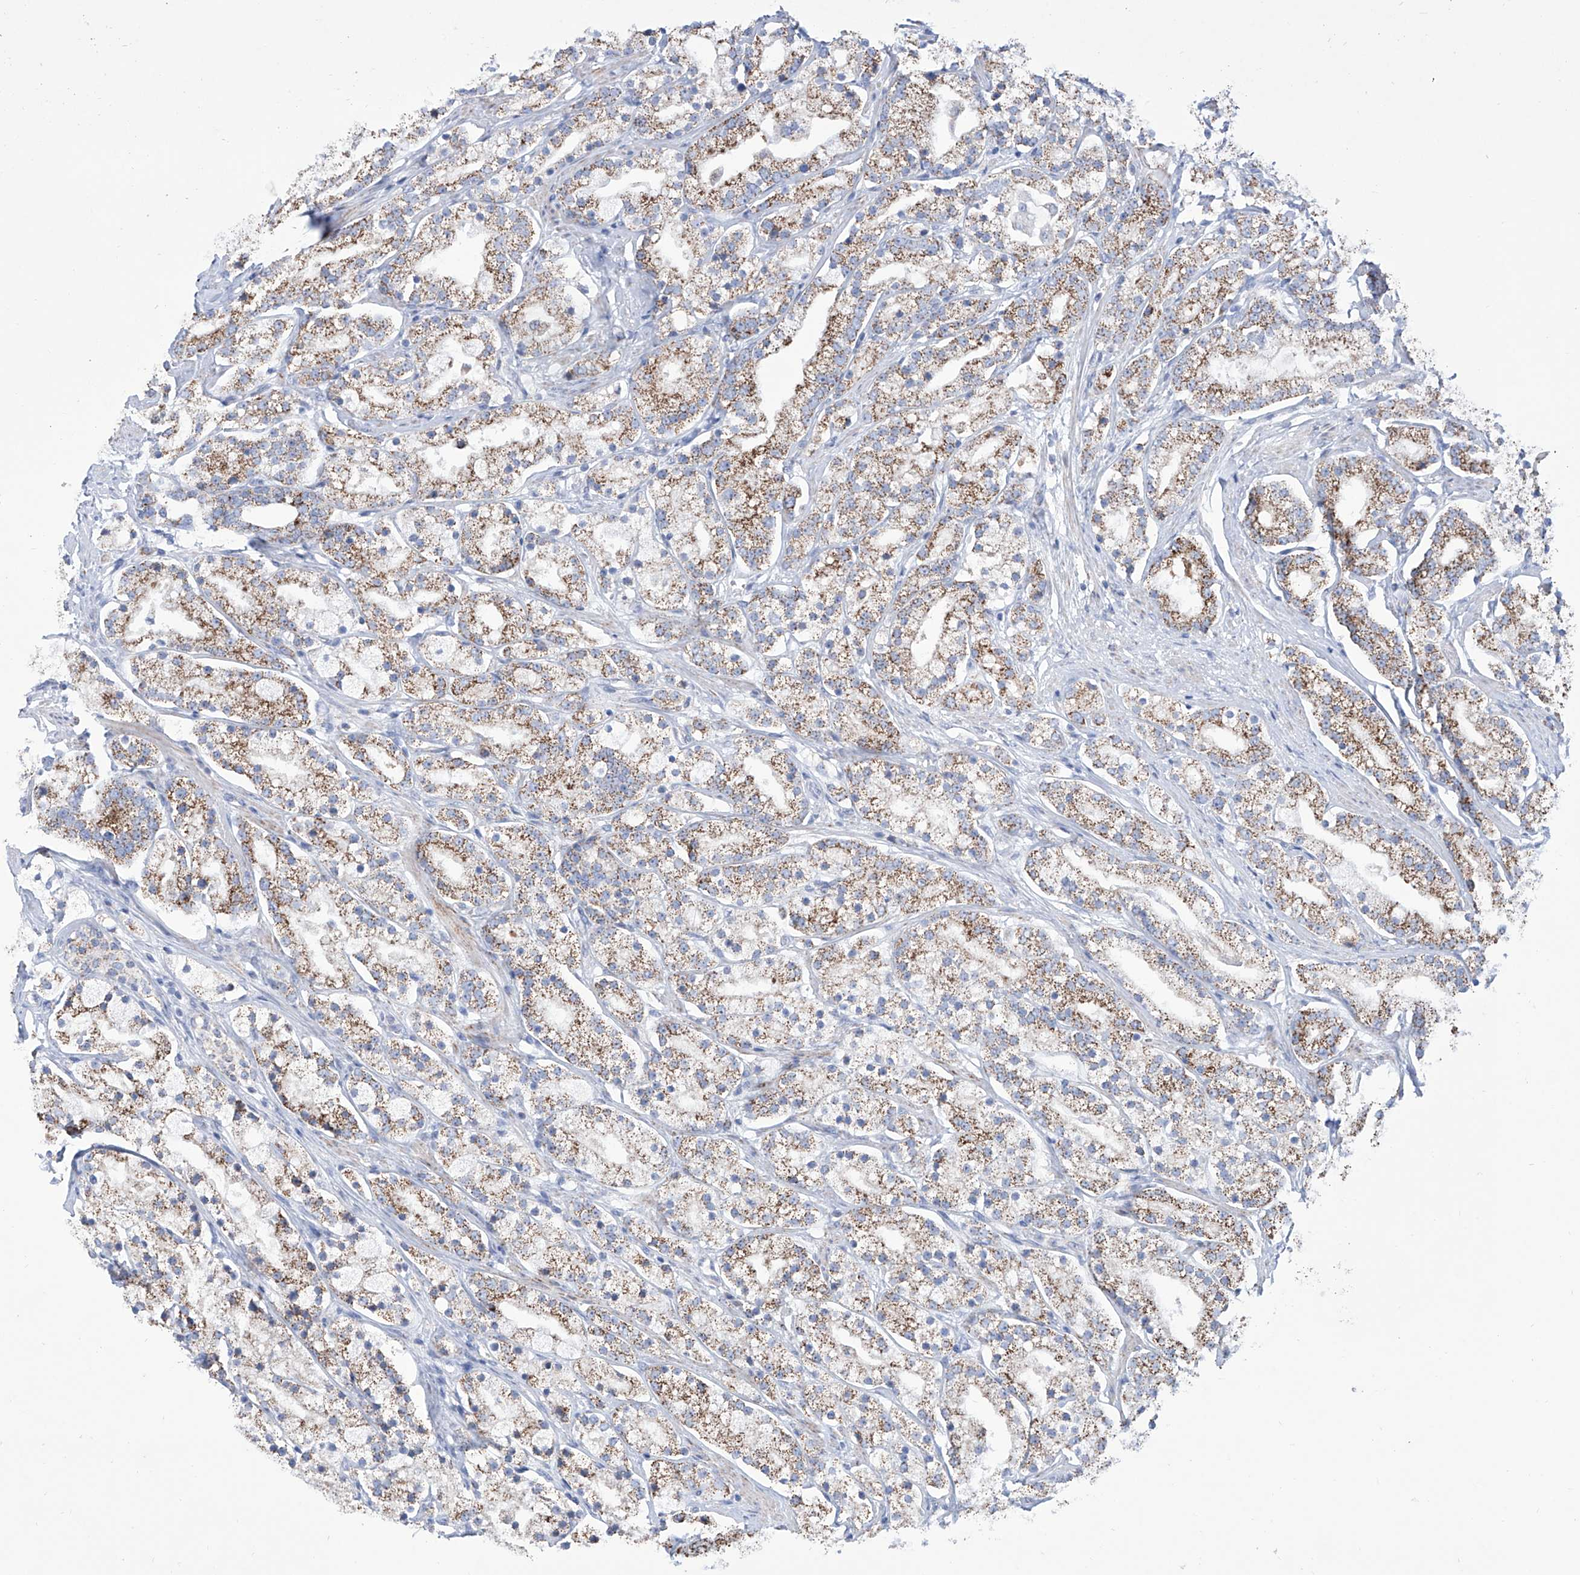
{"staining": {"intensity": "strong", "quantity": ">75%", "location": "cytoplasmic/membranous"}, "tissue": "prostate cancer", "cell_type": "Tumor cells", "image_type": "cancer", "snomed": [{"axis": "morphology", "description": "Adenocarcinoma, High grade"}, {"axis": "topography", "description": "Prostate"}], "caption": "There is high levels of strong cytoplasmic/membranous staining in tumor cells of prostate cancer (high-grade adenocarcinoma), as demonstrated by immunohistochemical staining (brown color).", "gene": "ALDH6A1", "patient": {"sex": "male", "age": 69}}